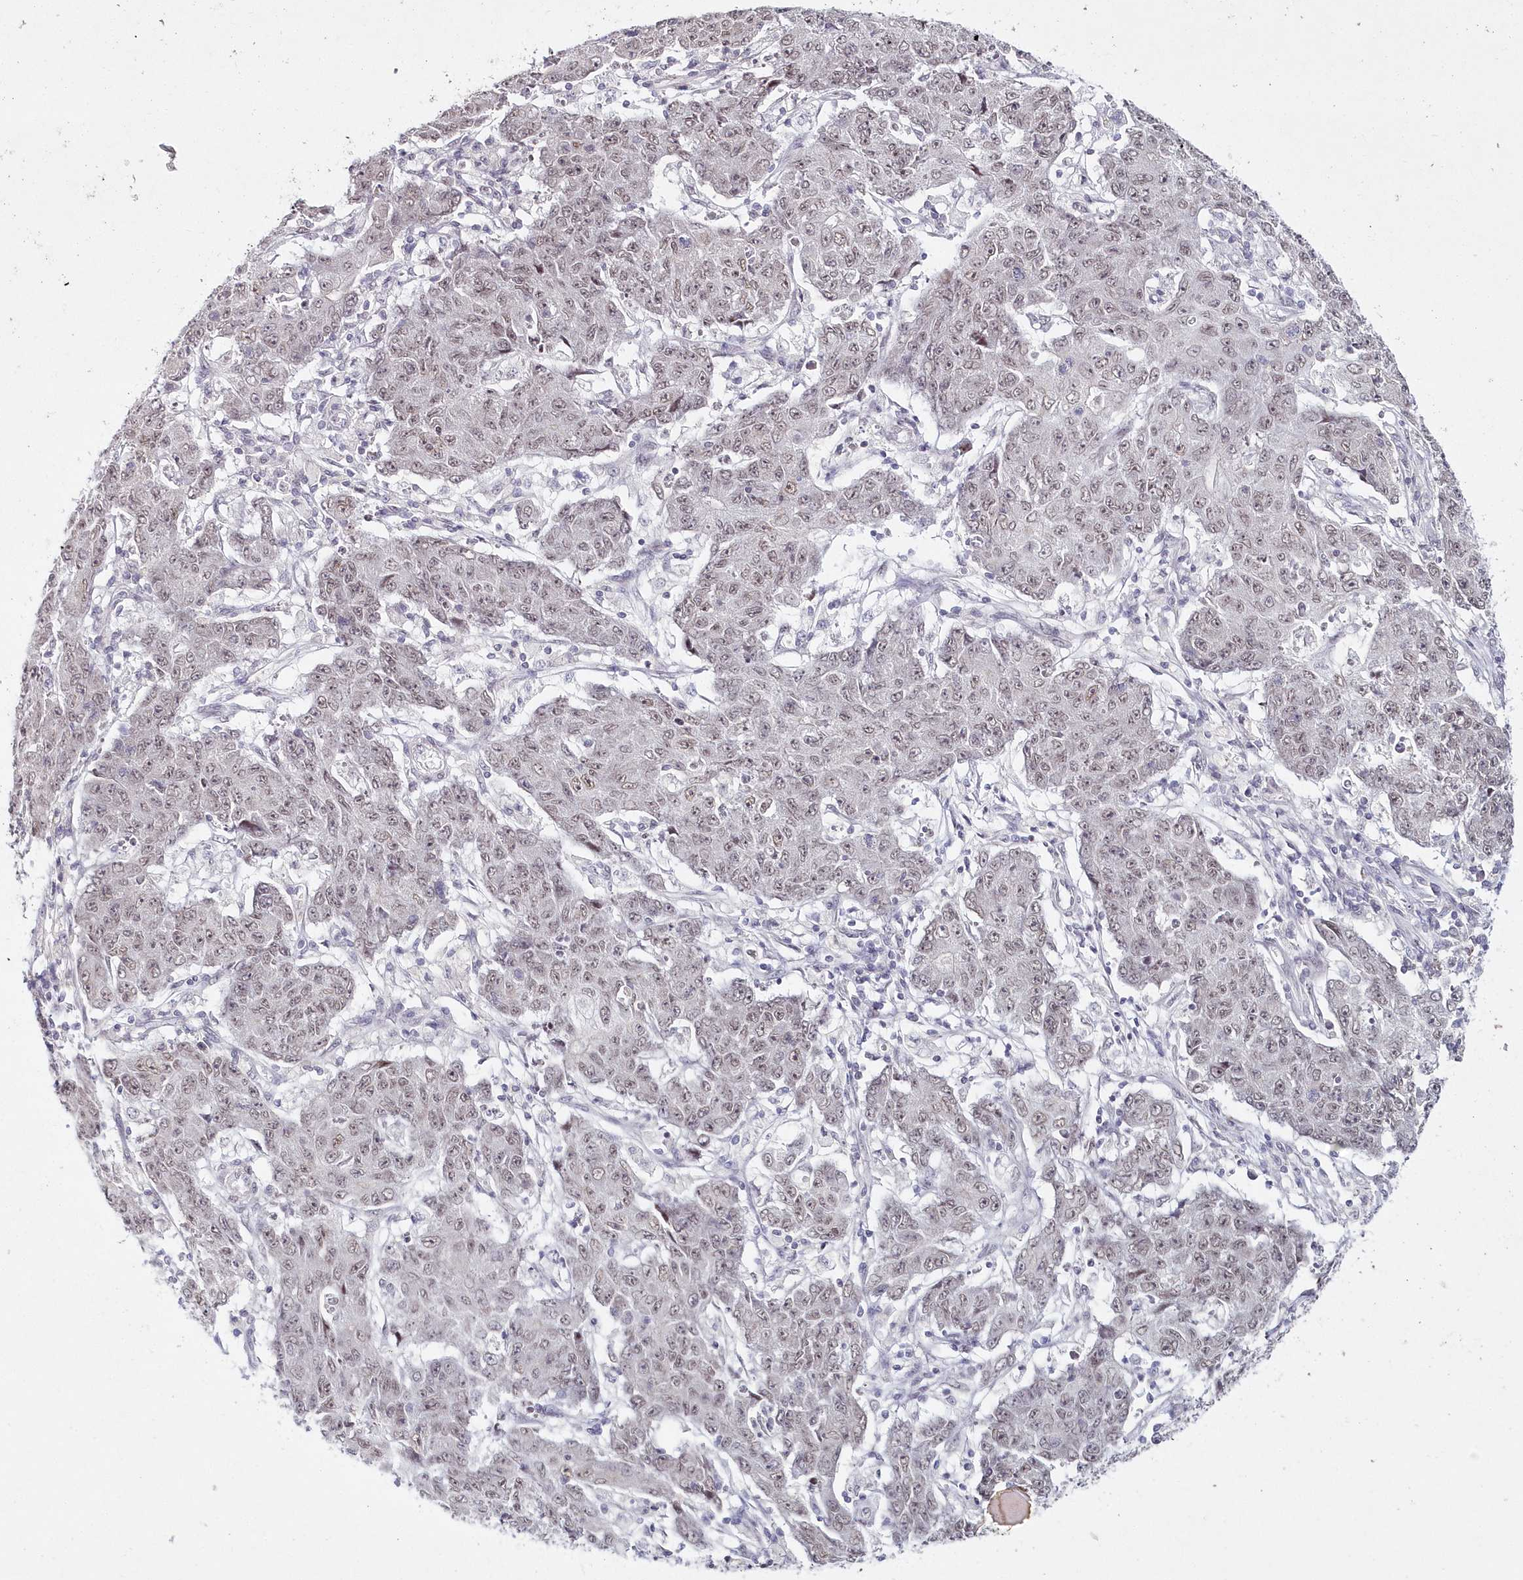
{"staining": {"intensity": "weak", "quantity": ">75%", "location": "nuclear"}, "tissue": "ovarian cancer", "cell_type": "Tumor cells", "image_type": "cancer", "snomed": [{"axis": "morphology", "description": "Carcinoma, endometroid"}, {"axis": "topography", "description": "Ovary"}], "caption": "The immunohistochemical stain shows weak nuclear staining in tumor cells of ovarian cancer (endometroid carcinoma) tissue.", "gene": "HYCC2", "patient": {"sex": "female", "age": 42}}